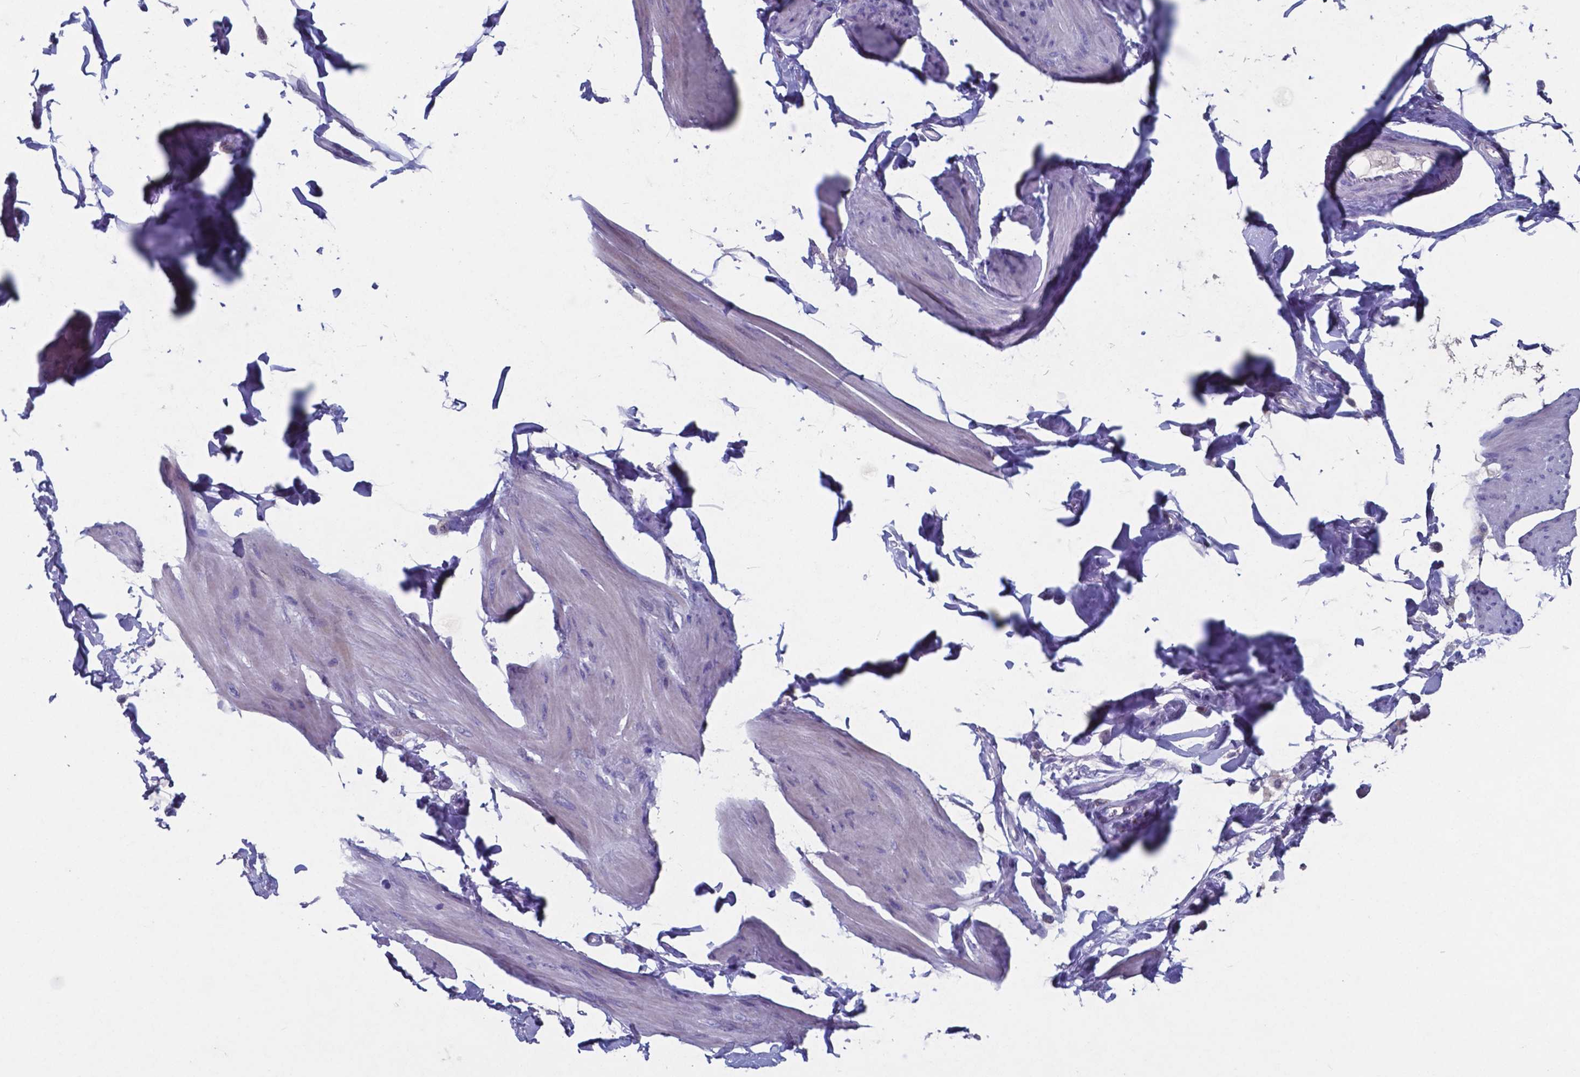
{"staining": {"intensity": "negative", "quantity": "none", "location": "none"}, "tissue": "smooth muscle", "cell_type": "Smooth muscle cells", "image_type": "normal", "snomed": [{"axis": "morphology", "description": "Normal tissue, NOS"}, {"axis": "topography", "description": "Adipose tissue"}, {"axis": "topography", "description": "Smooth muscle"}, {"axis": "topography", "description": "Peripheral nerve tissue"}], "caption": "The histopathology image exhibits no staining of smooth muscle cells in normal smooth muscle. (DAB IHC with hematoxylin counter stain).", "gene": "TTR", "patient": {"sex": "male", "age": 83}}